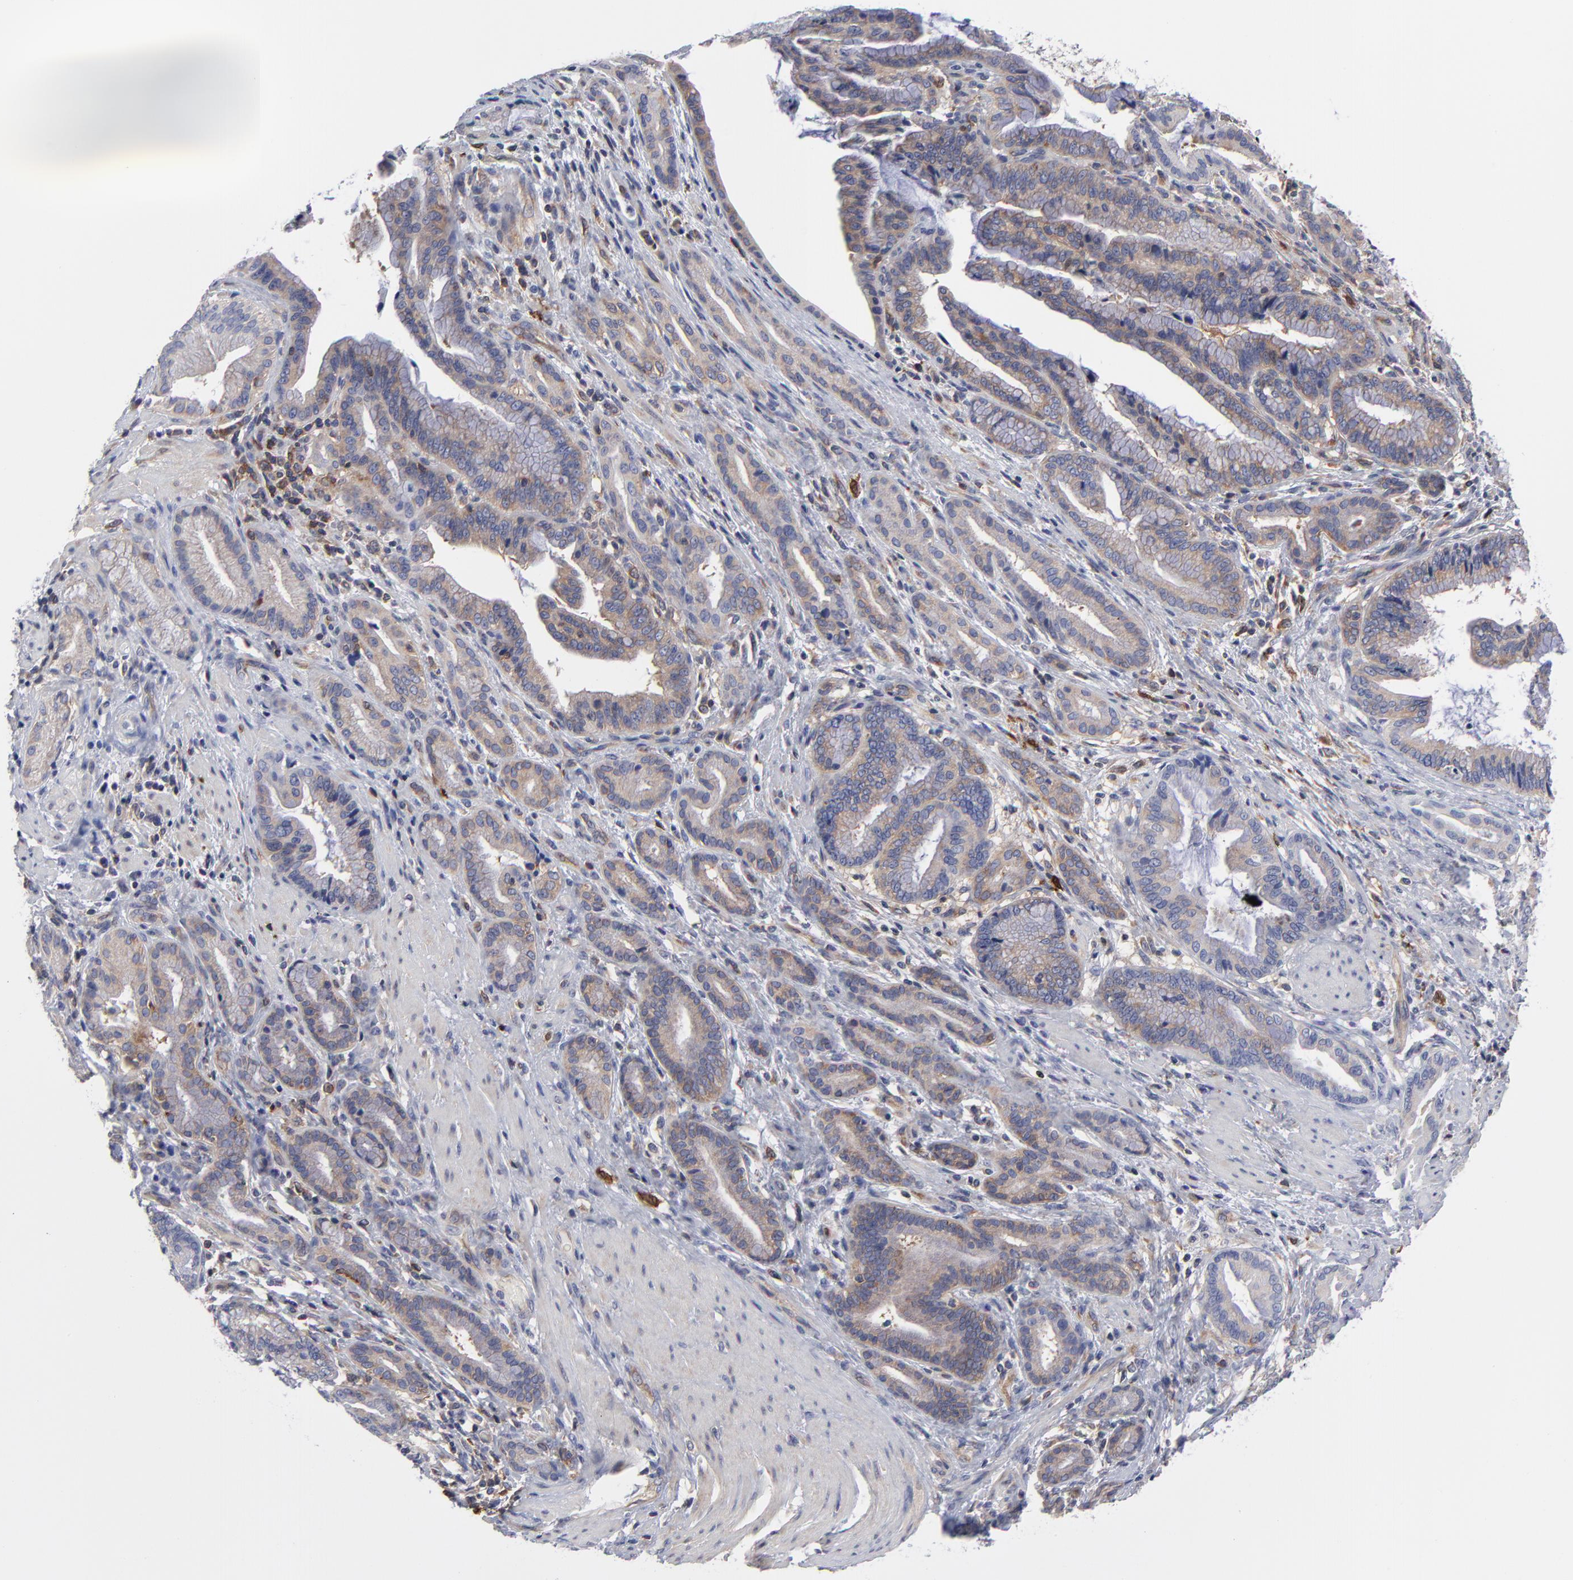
{"staining": {"intensity": "weak", "quantity": ">75%", "location": "cytoplasmic/membranous"}, "tissue": "pancreatic cancer", "cell_type": "Tumor cells", "image_type": "cancer", "snomed": [{"axis": "morphology", "description": "Adenocarcinoma, NOS"}, {"axis": "topography", "description": "Pancreas"}], "caption": "A histopathology image showing weak cytoplasmic/membranous positivity in about >75% of tumor cells in pancreatic cancer (adenocarcinoma), as visualized by brown immunohistochemical staining.", "gene": "NFKBIA", "patient": {"sex": "female", "age": 64}}